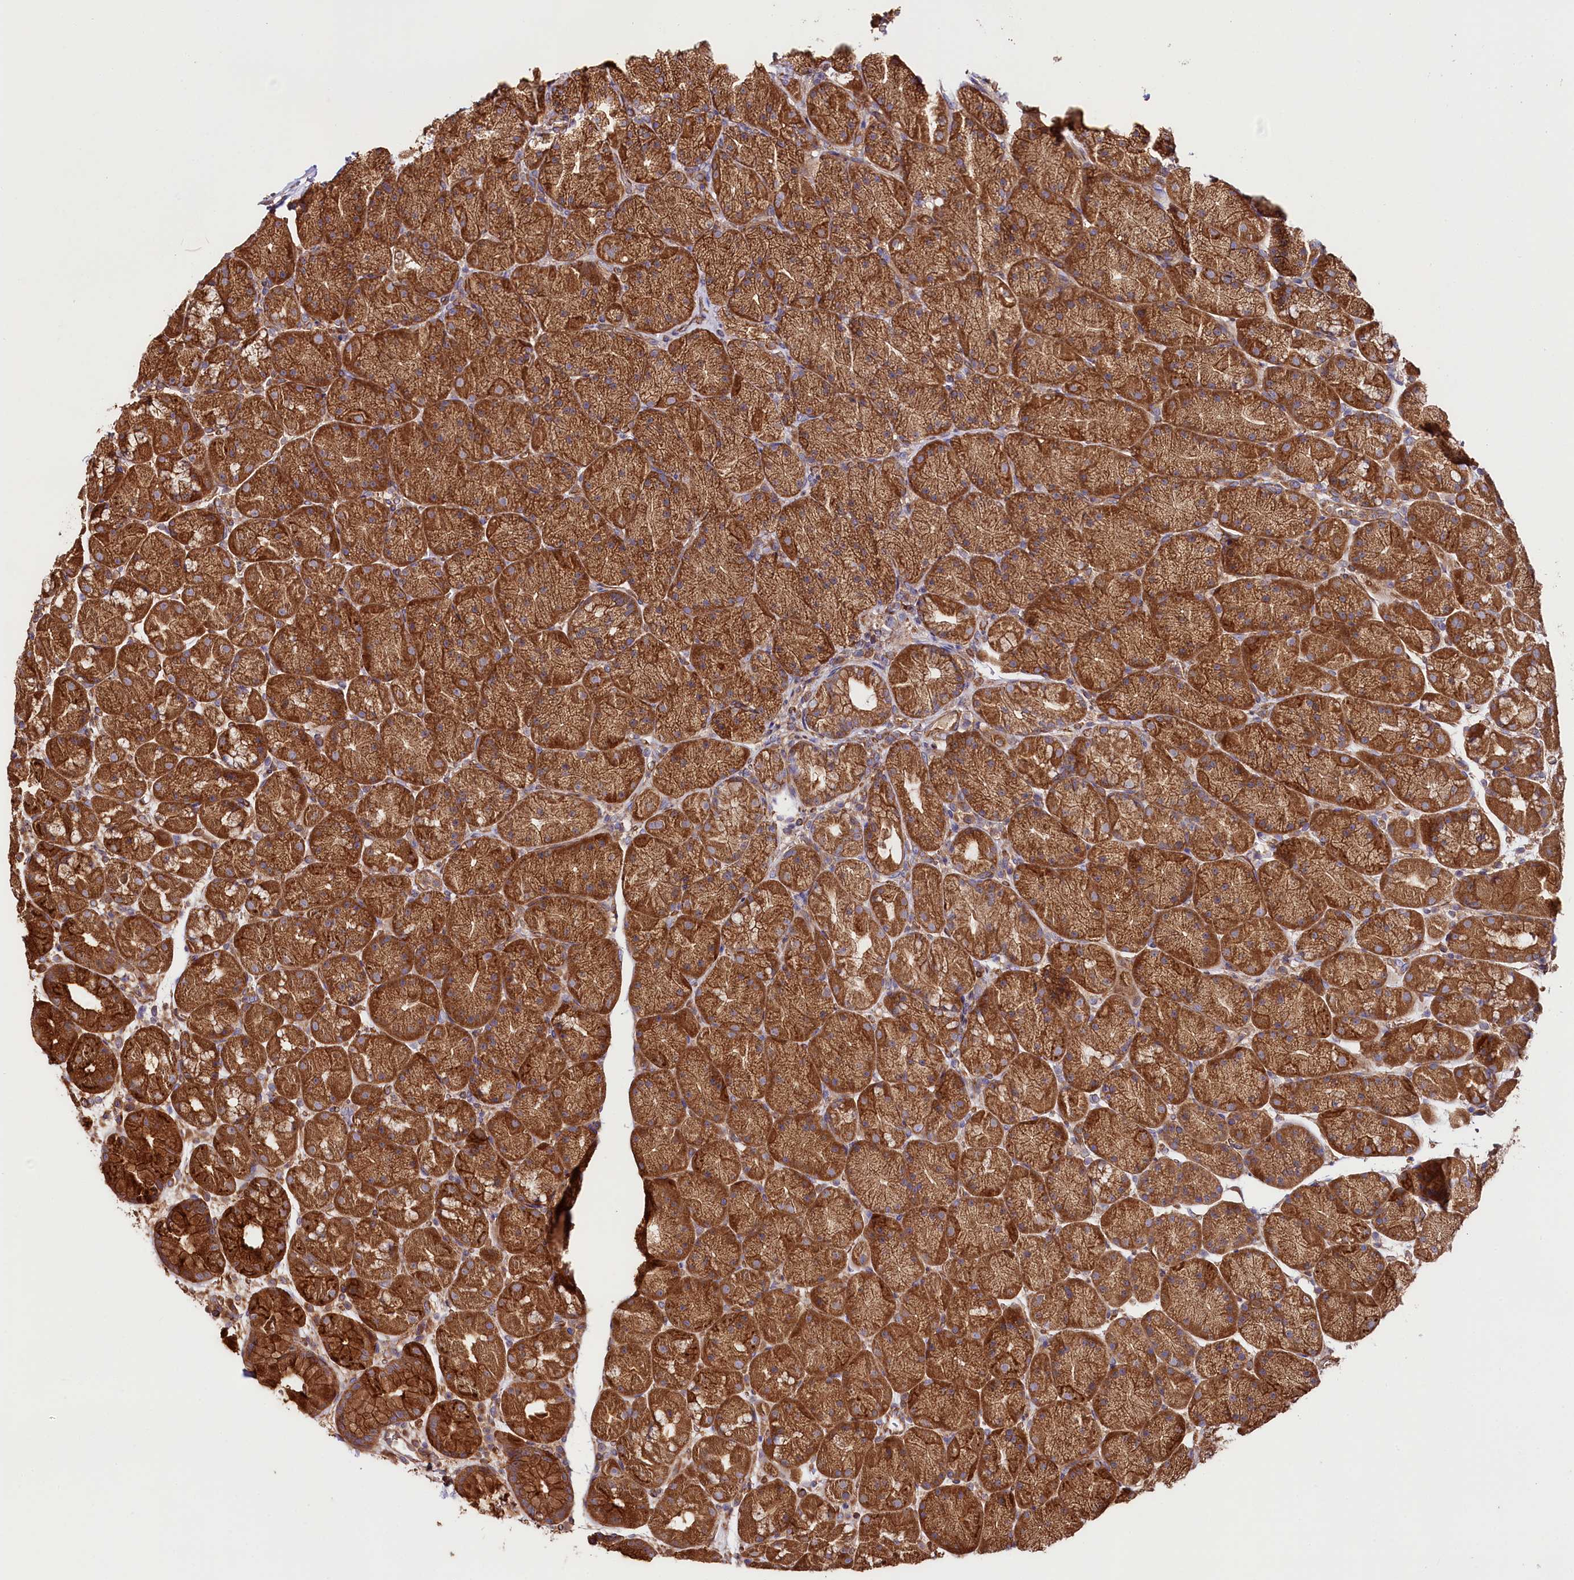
{"staining": {"intensity": "strong", "quantity": ">75%", "location": "cytoplasmic/membranous"}, "tissue": "stomach", "cell_type": "Glandular cells", "image_type": "normal", "snomed": [{"axis": "morphology", "description": "Normal tissue, NOS"}, {"axis": "topography", "description": "Stomach, upper"}, {"axis": "topography", "description": "Stomach, lower"}], "caption": "Immunohistochemical staining of normal human stomach reveals high levels of strong cytoplasmic/membranous expression in approximately >75% of glandular cells.", "gene": "CEP295", "patient": {"sex": "male", "age": 67}}